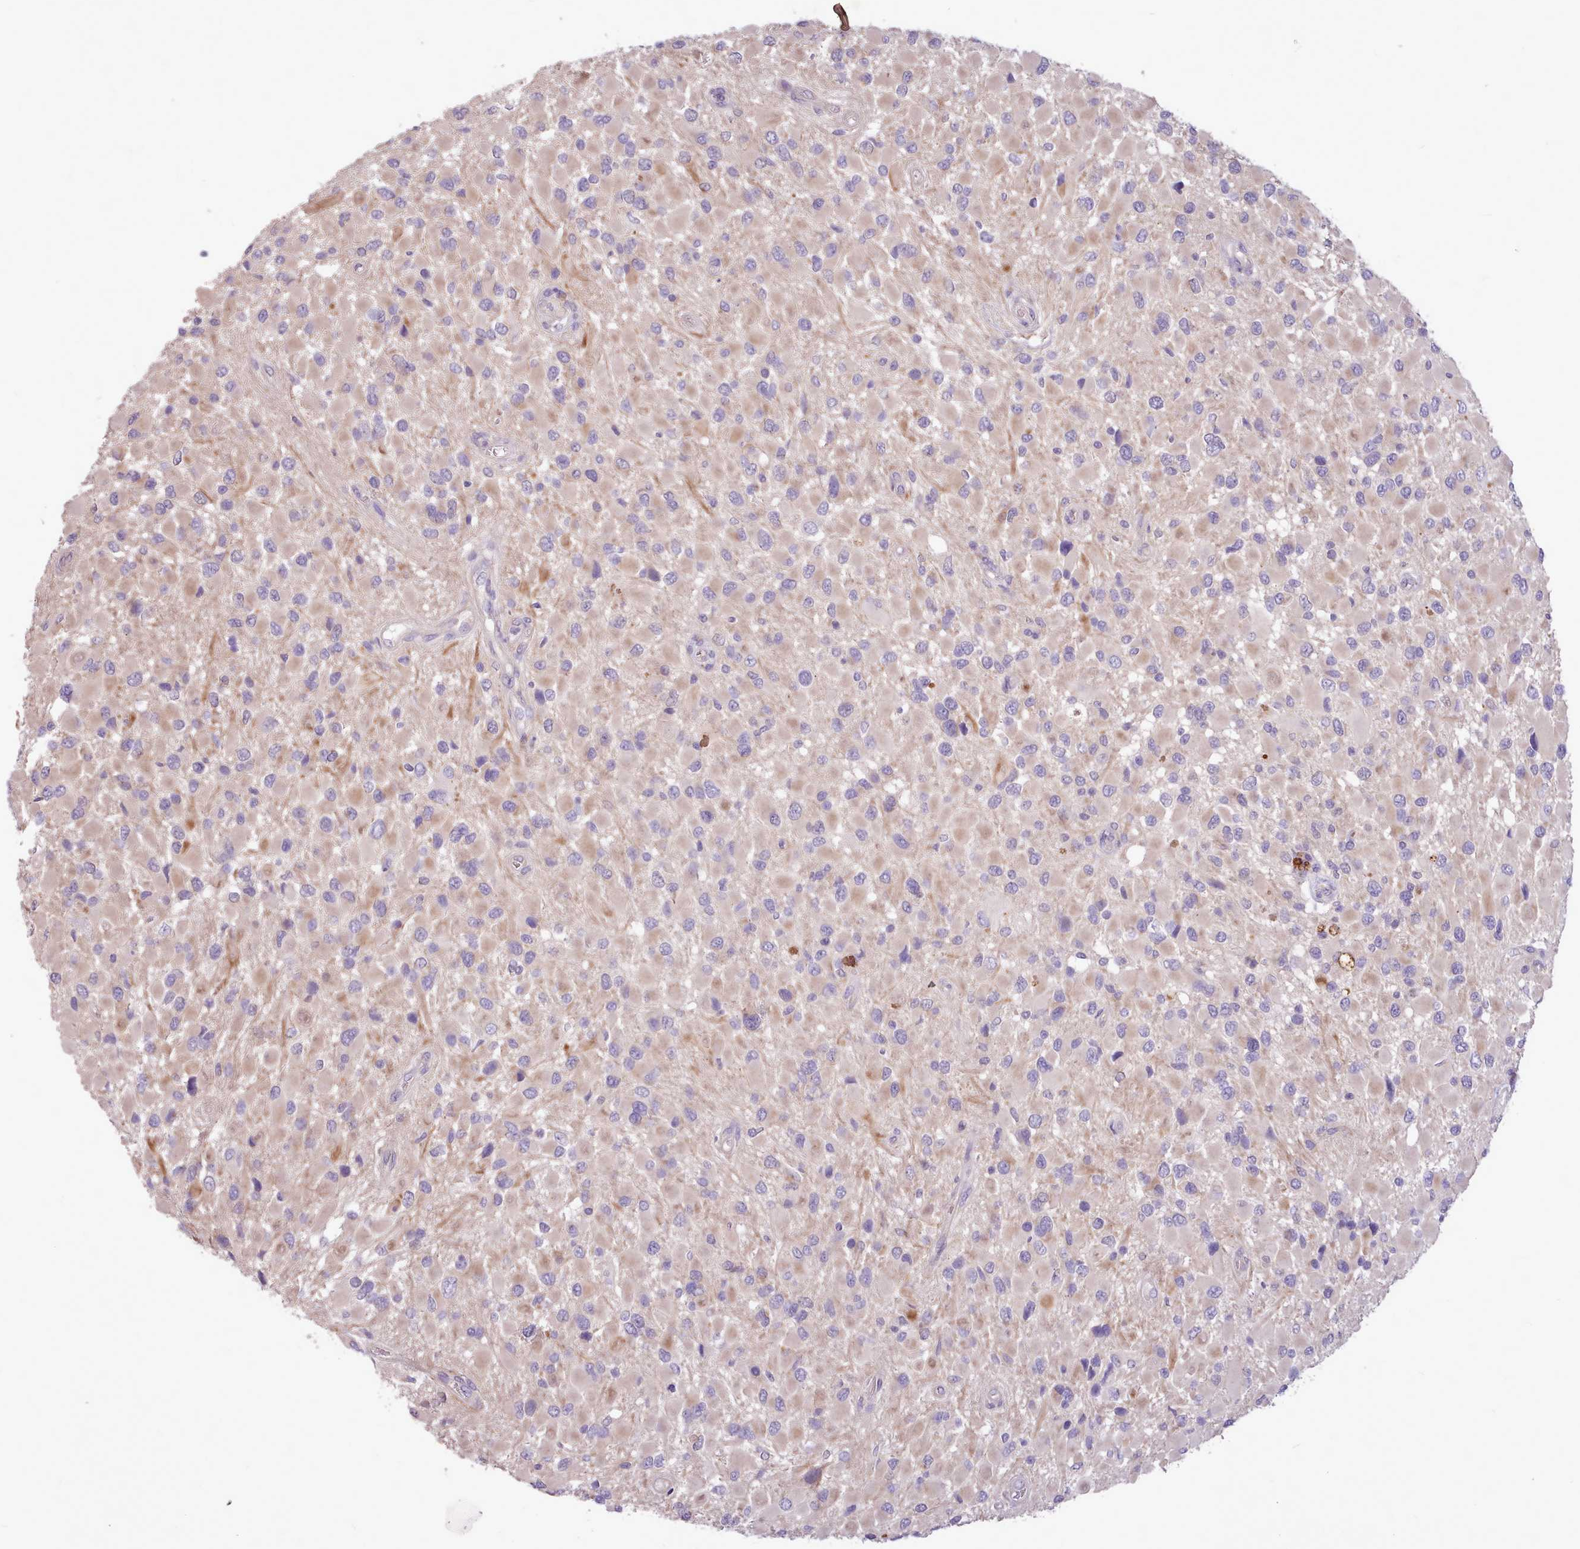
{"staining": {"intensity": "weak", "quantity": "<25%", "location": "cytoplasmic/membranous"}, "tissue": "glioma", "cell_type": "Tumor cells", "image_type": "cancer", "snomed": [{"axis": "morphology", "description": "Glioma, malignant, High grade"}, {"axis": "topography", "description": "Brain"}], "caption": "There is no significant staining in tumor cells of high-grade glioma (malignant).", "gene": "ZNF607", "patient": {"sex": "male", "age": 53}}